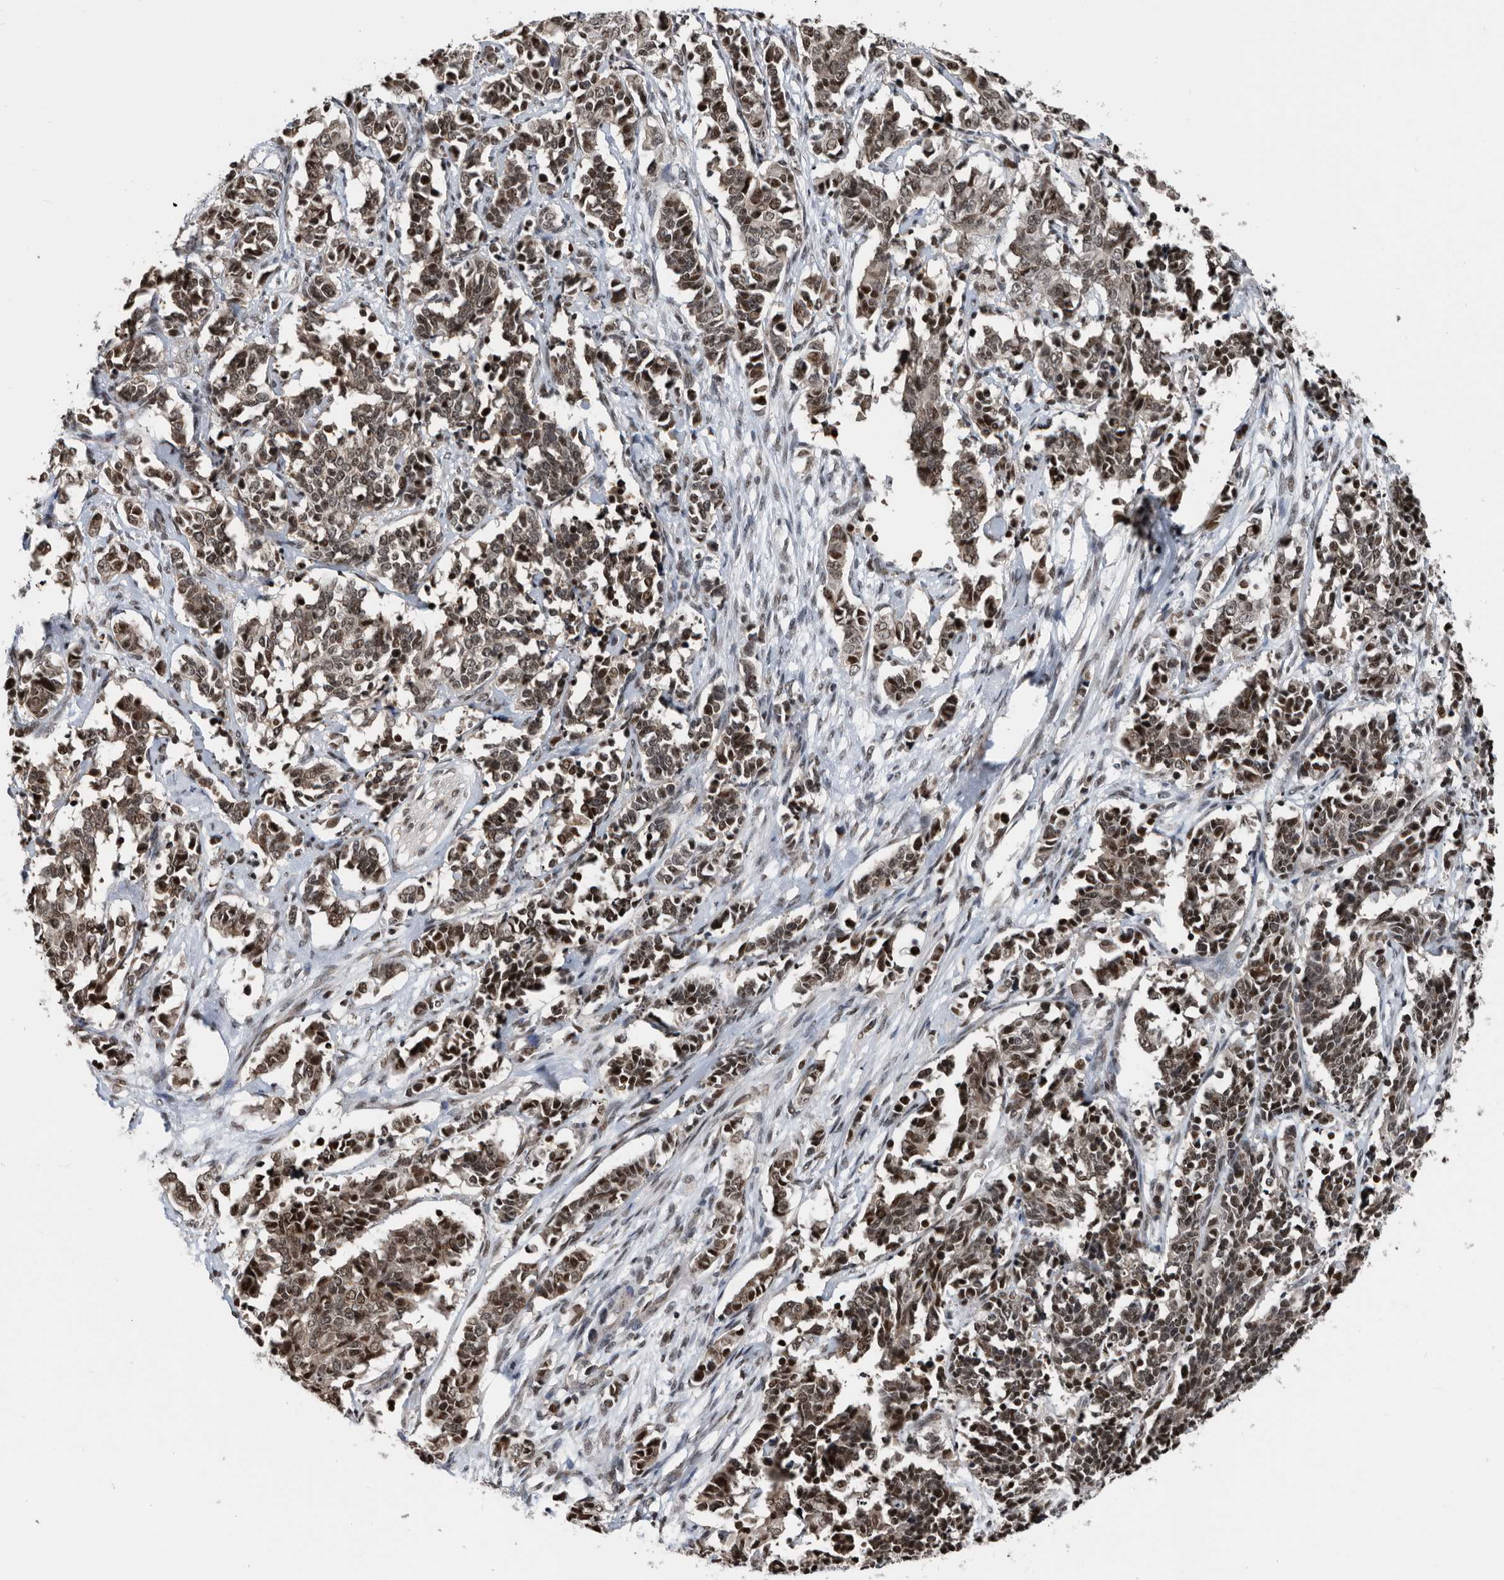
{"staining": {"intensity": "moderate", "quantity": ">75%", "location": "nuclear"}, "tissue": "cervical cancer", "cell_type": "Tumor cells", "image_type": "cancer", "snomed": [{"axis": "morphology", "description": "Normal tissue, NOS"}, {"axis": "morphology", "description": "Squamous cell carcinoma, NOS"}, {"axis": "topography", "description": "Cervix"}], "caption": "A micrograph of human squamous cell carcinoma (cervical) stained for a protein exhibits moderate nuclear brown staining in tumor cells.", "gene": "SNRNP48", "patient": {"sex": "female", "age": 35}}